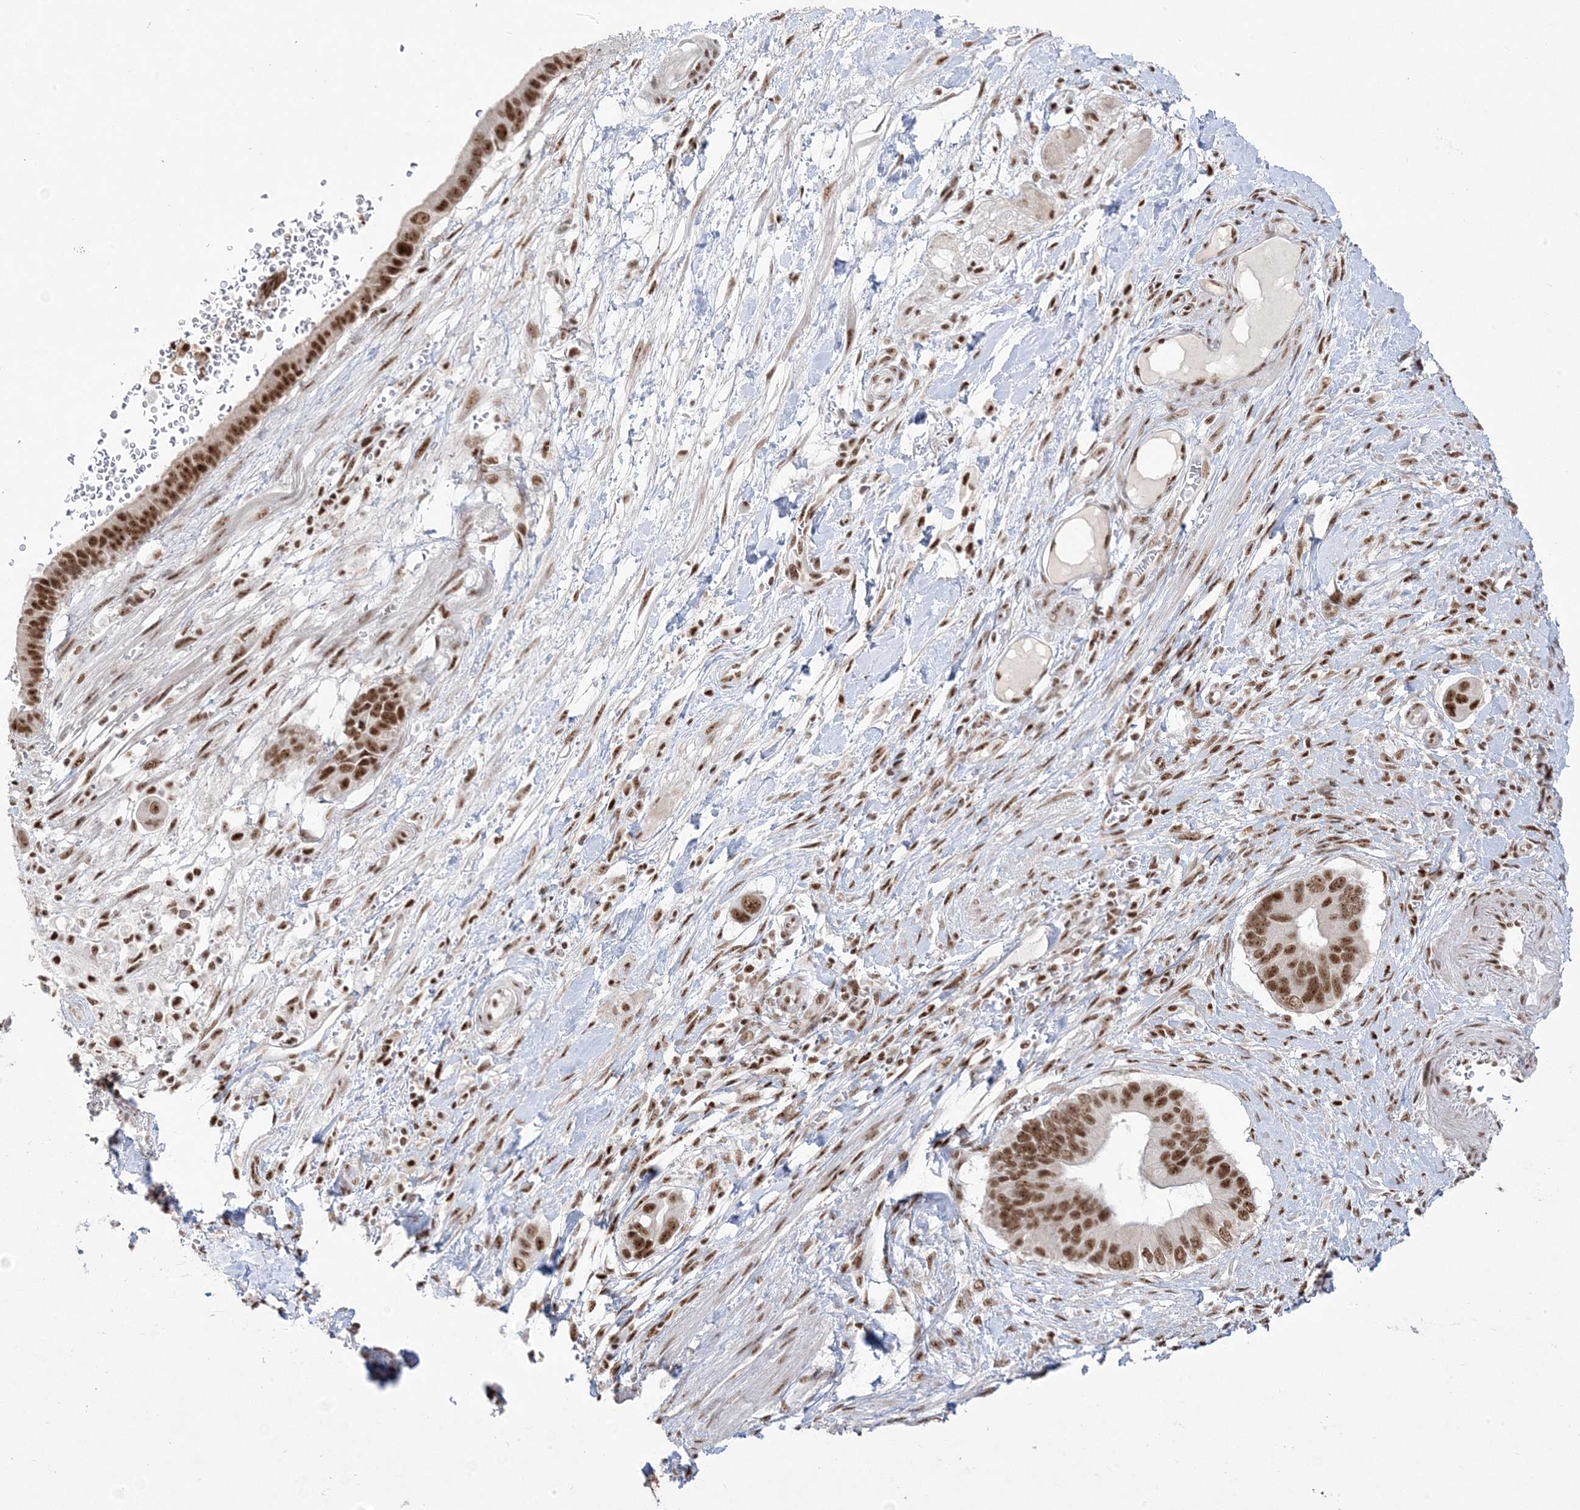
{"staining": {"intensity": "strong", "quantity": ">75%", "location": "nuclear"}, "tissue": "pancreatic cancer", "cell_type": "Tumor cells", "image_type": "cancer", "snomed": [{"axis": "morphology", "description": "Adenocarcinoma, NOS"}, {"axis": "topography", "description": "Pancreas"}], "caption": "Brown immunohistochemical staining in human pancreatic cancer (adenocarcinoma) exhibits strong nuclear positivity in about >75% of tumor cells.", "gene": "MTREX", "patient": {"sex": "male", "age": 68}}